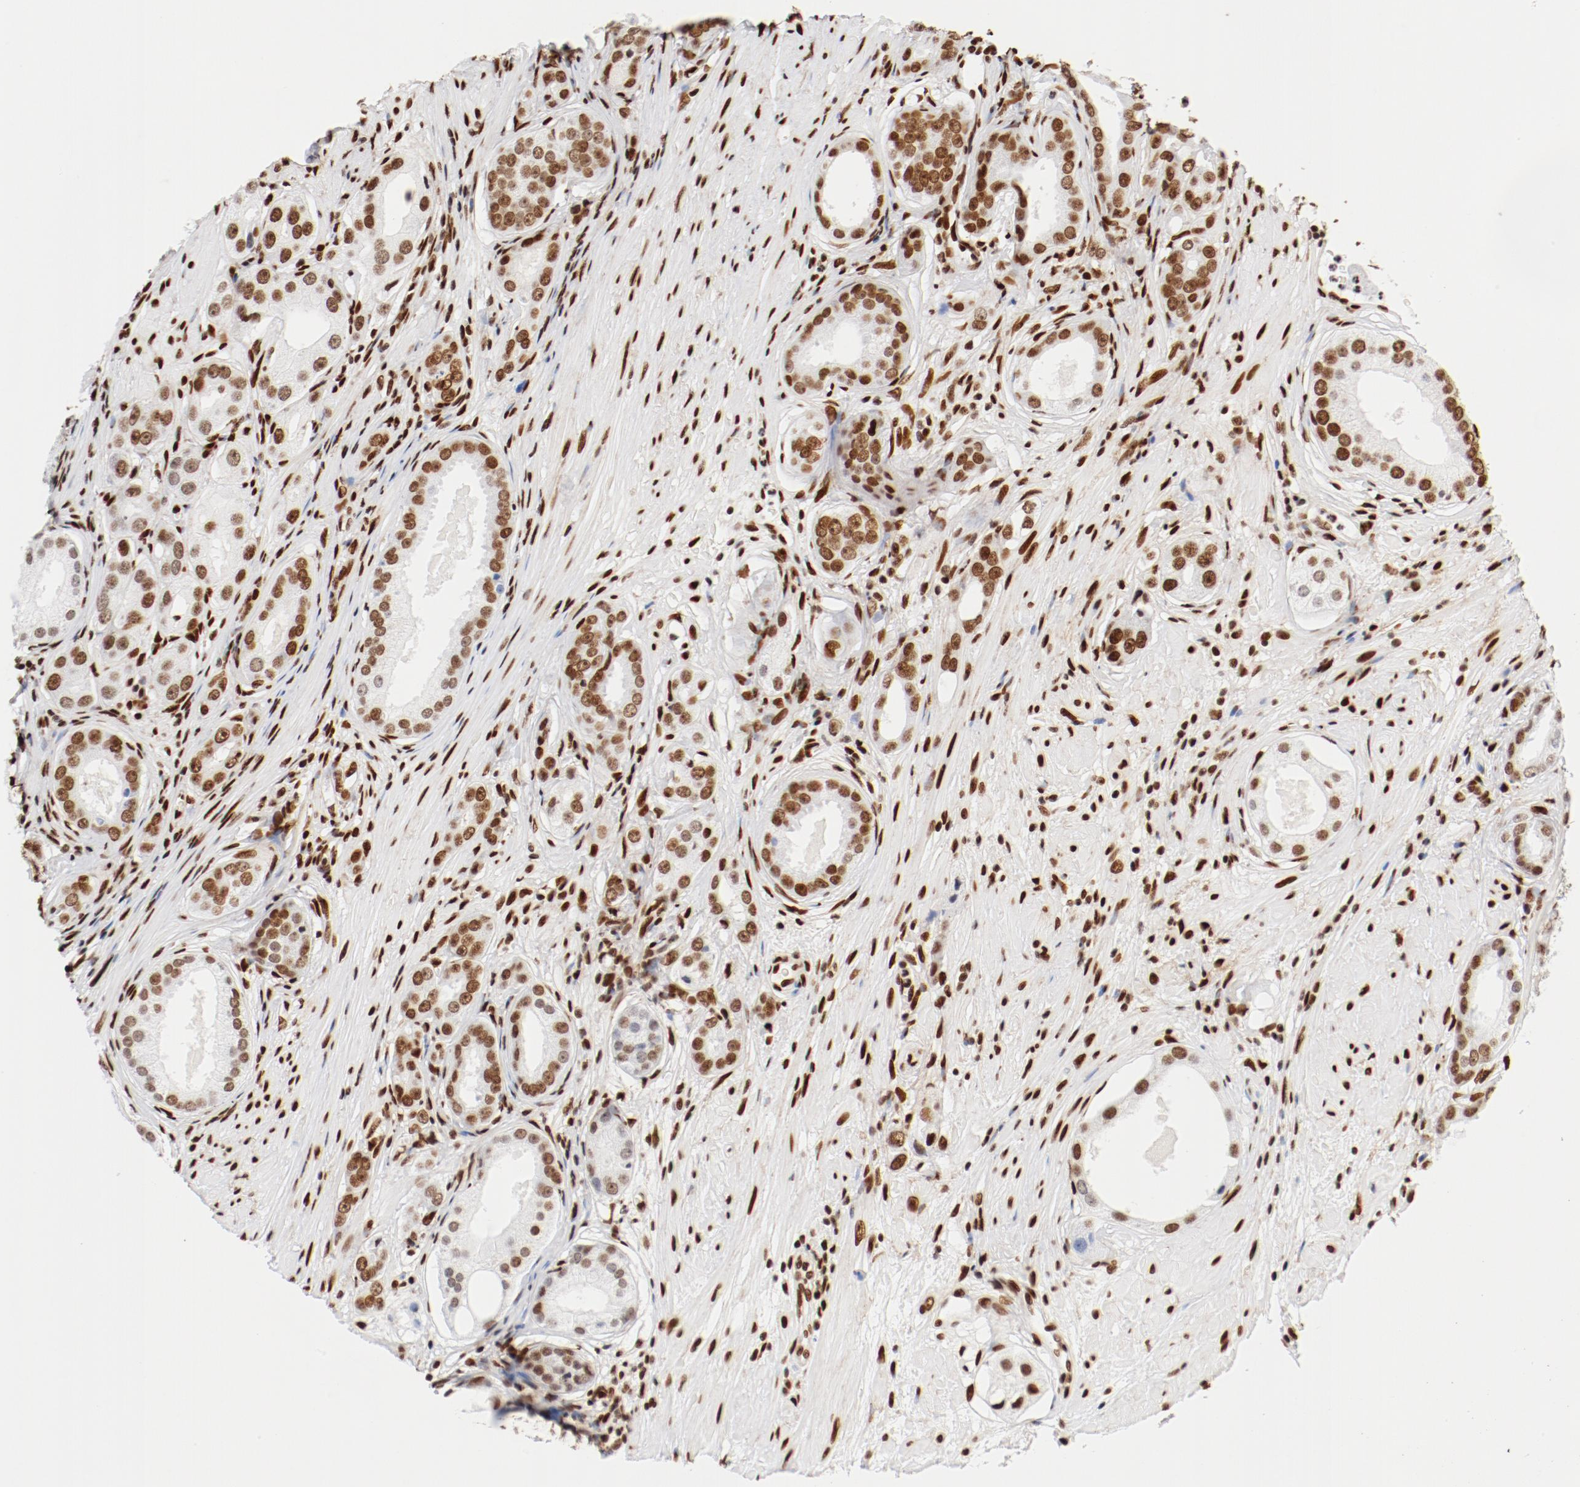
{"staining": {"intensity": "moderate", "quantity": ">75%", "location": "nuclear"}, "tissue": "prostate cancer", "cell_type": "Tumor cells", "image_type": "cancer", "snomed": [{"axis": "morphology", "description": "Adenocarcinoma, Medium grade"}, {"axis": "topography", "description": "Prostate"}], "caption": "Immunohistochemistry photomicrograph of neoplastic tissue: prostate cancer stained using IHC demonstrates medium levels of moderate protein expression localized specifically in the nuclear of tumor cells, appearing as a nuclear brown color.", "gene": "CTBP1", "patient": {"sex": "male", "age": 53}}